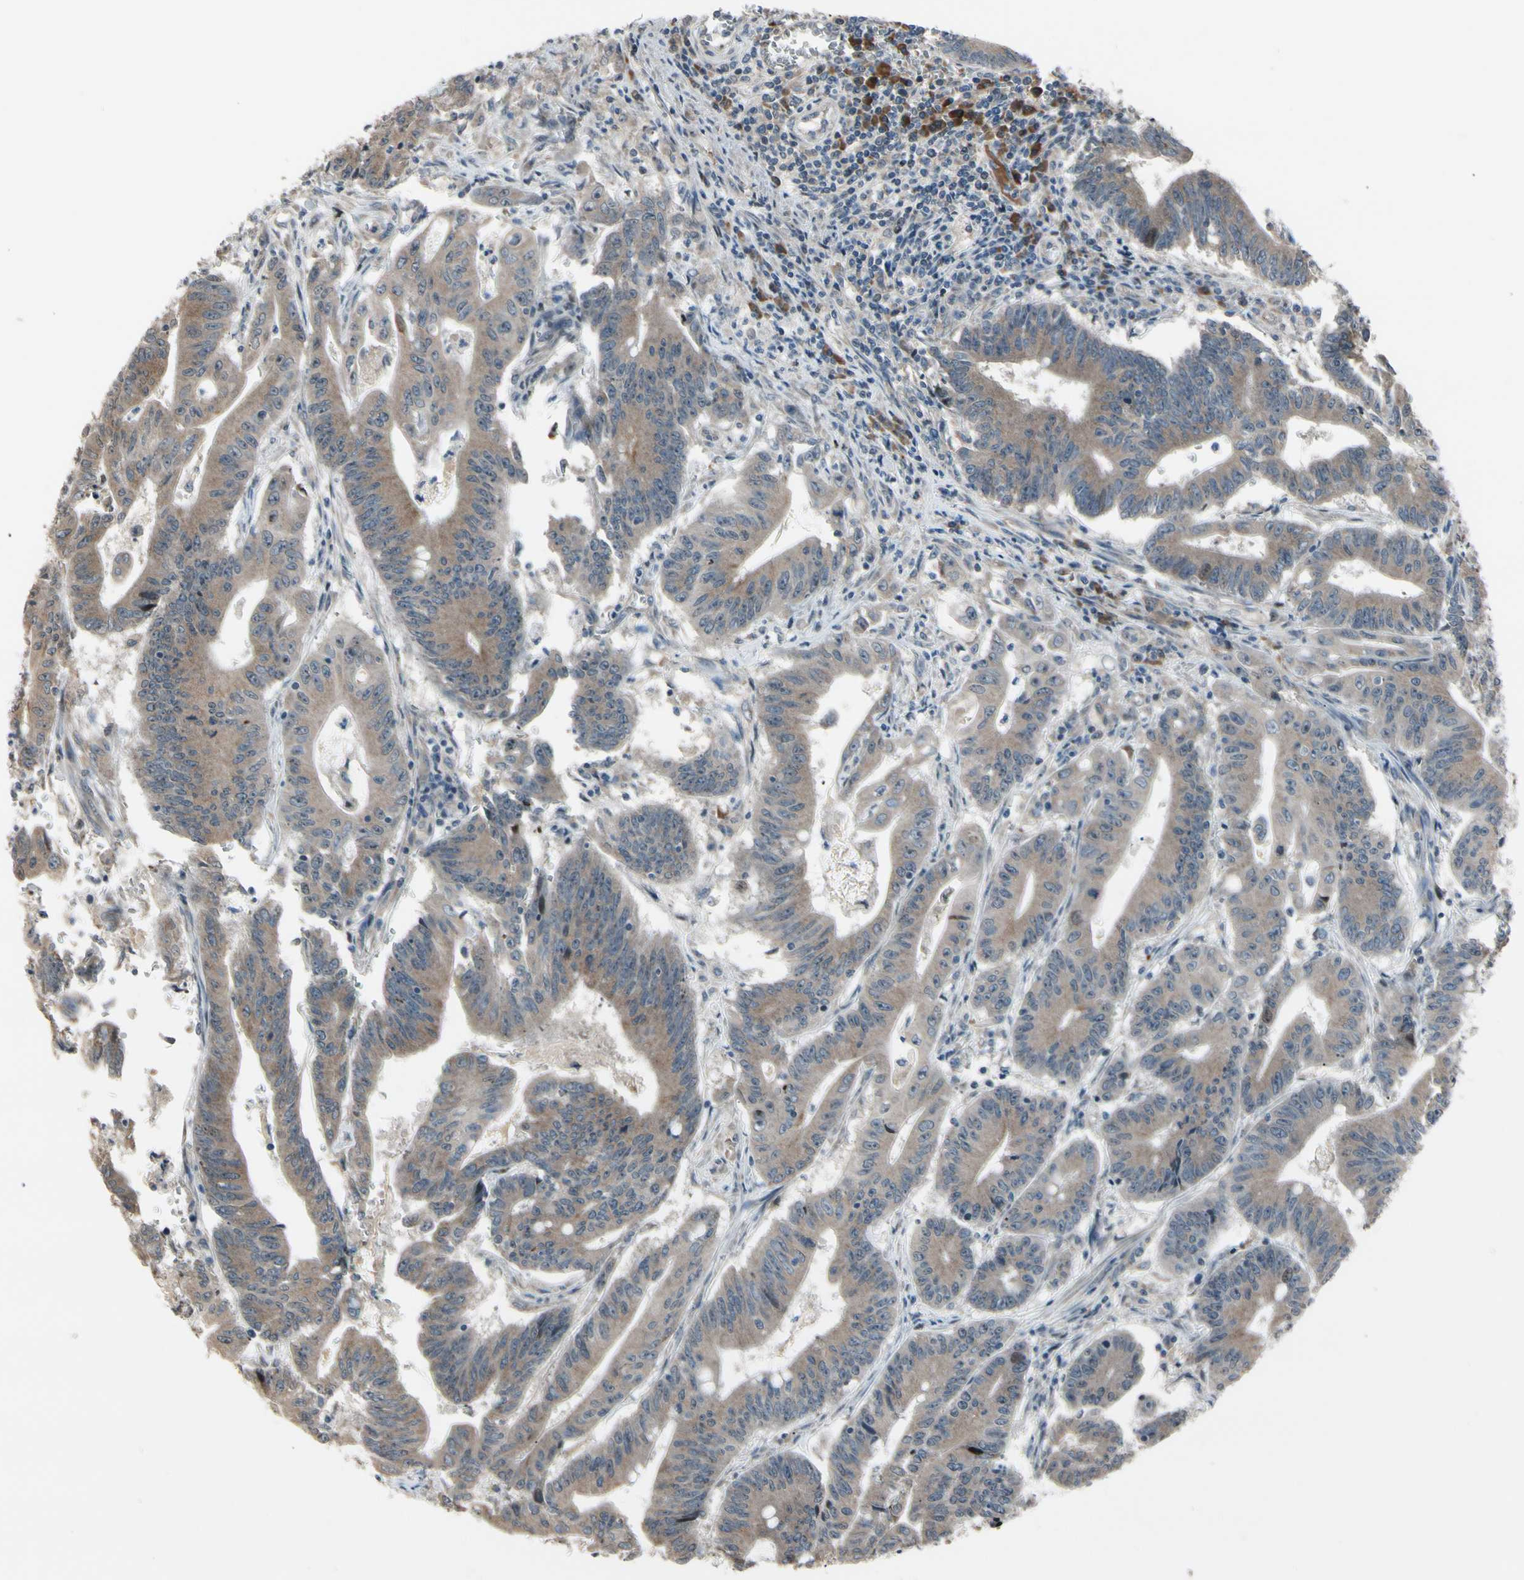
{"staining": {"intensity": "weak", "quantity": ">75%", "location": "cytoplasmic/membranous"}, "tissue": "colorectal cancer", "cell_type": "Tumor cells", "image_type": "cancer", "snomed": [{"axis": "morphology", "description": "Adenocarcinoma, NOS"}, {"axis": "topography", "description": "Colon"}], "caption": "This is a micrograph of immunohistochemistry staining of colorectal cancer (adenocarcinoma), which shows weak staining in the cytoplasmic/membranous of tumor cells.", "gene": "SNX29", "patient": {"sex": "male", "age": 45}}